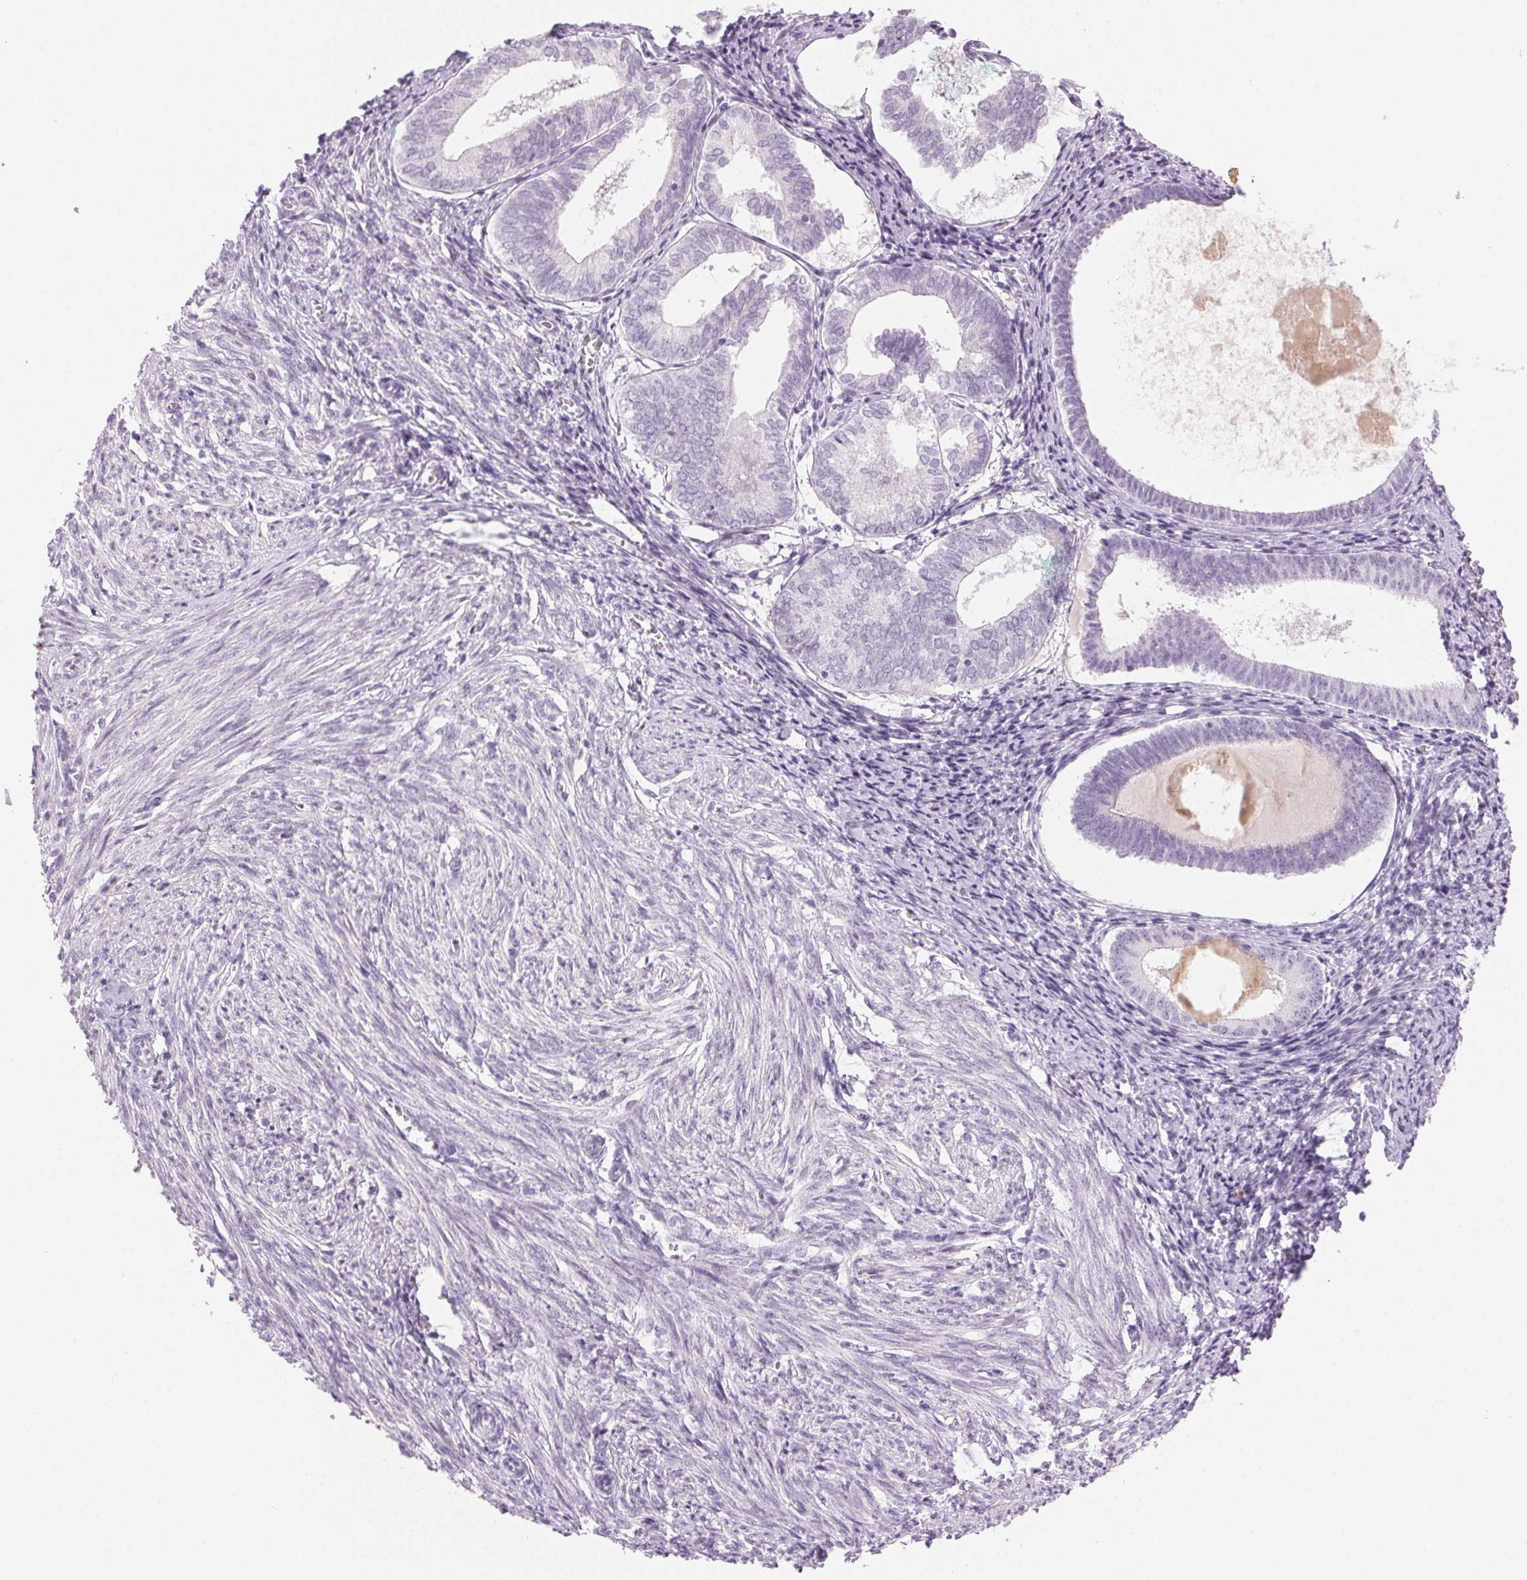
{"staining": {"intensity": "negative", "quantity": "none", "location": "none"}, "tissue": "endometrium", "cell_type": "Cells in endometrial stroma", "image_type": "normal", "snomed": [{"axis": "morphology", "description": "Normal tissue, NOS"}, {"axis": "topography", "description": "Endometrium"}], "caption": "High magnification brightfield microscopy of benign endometrium stained with DAB (brown) and counterstained with hematoxylin (blue): cells in endometrial stroma show no significant expression. (Brightfield microscopy of DAB (3,3'-diaminobenzidine) immunohistochemistry at high magnification).", "gene": "BPIFB2", "patient": {"sex": "female", "age": 50}}